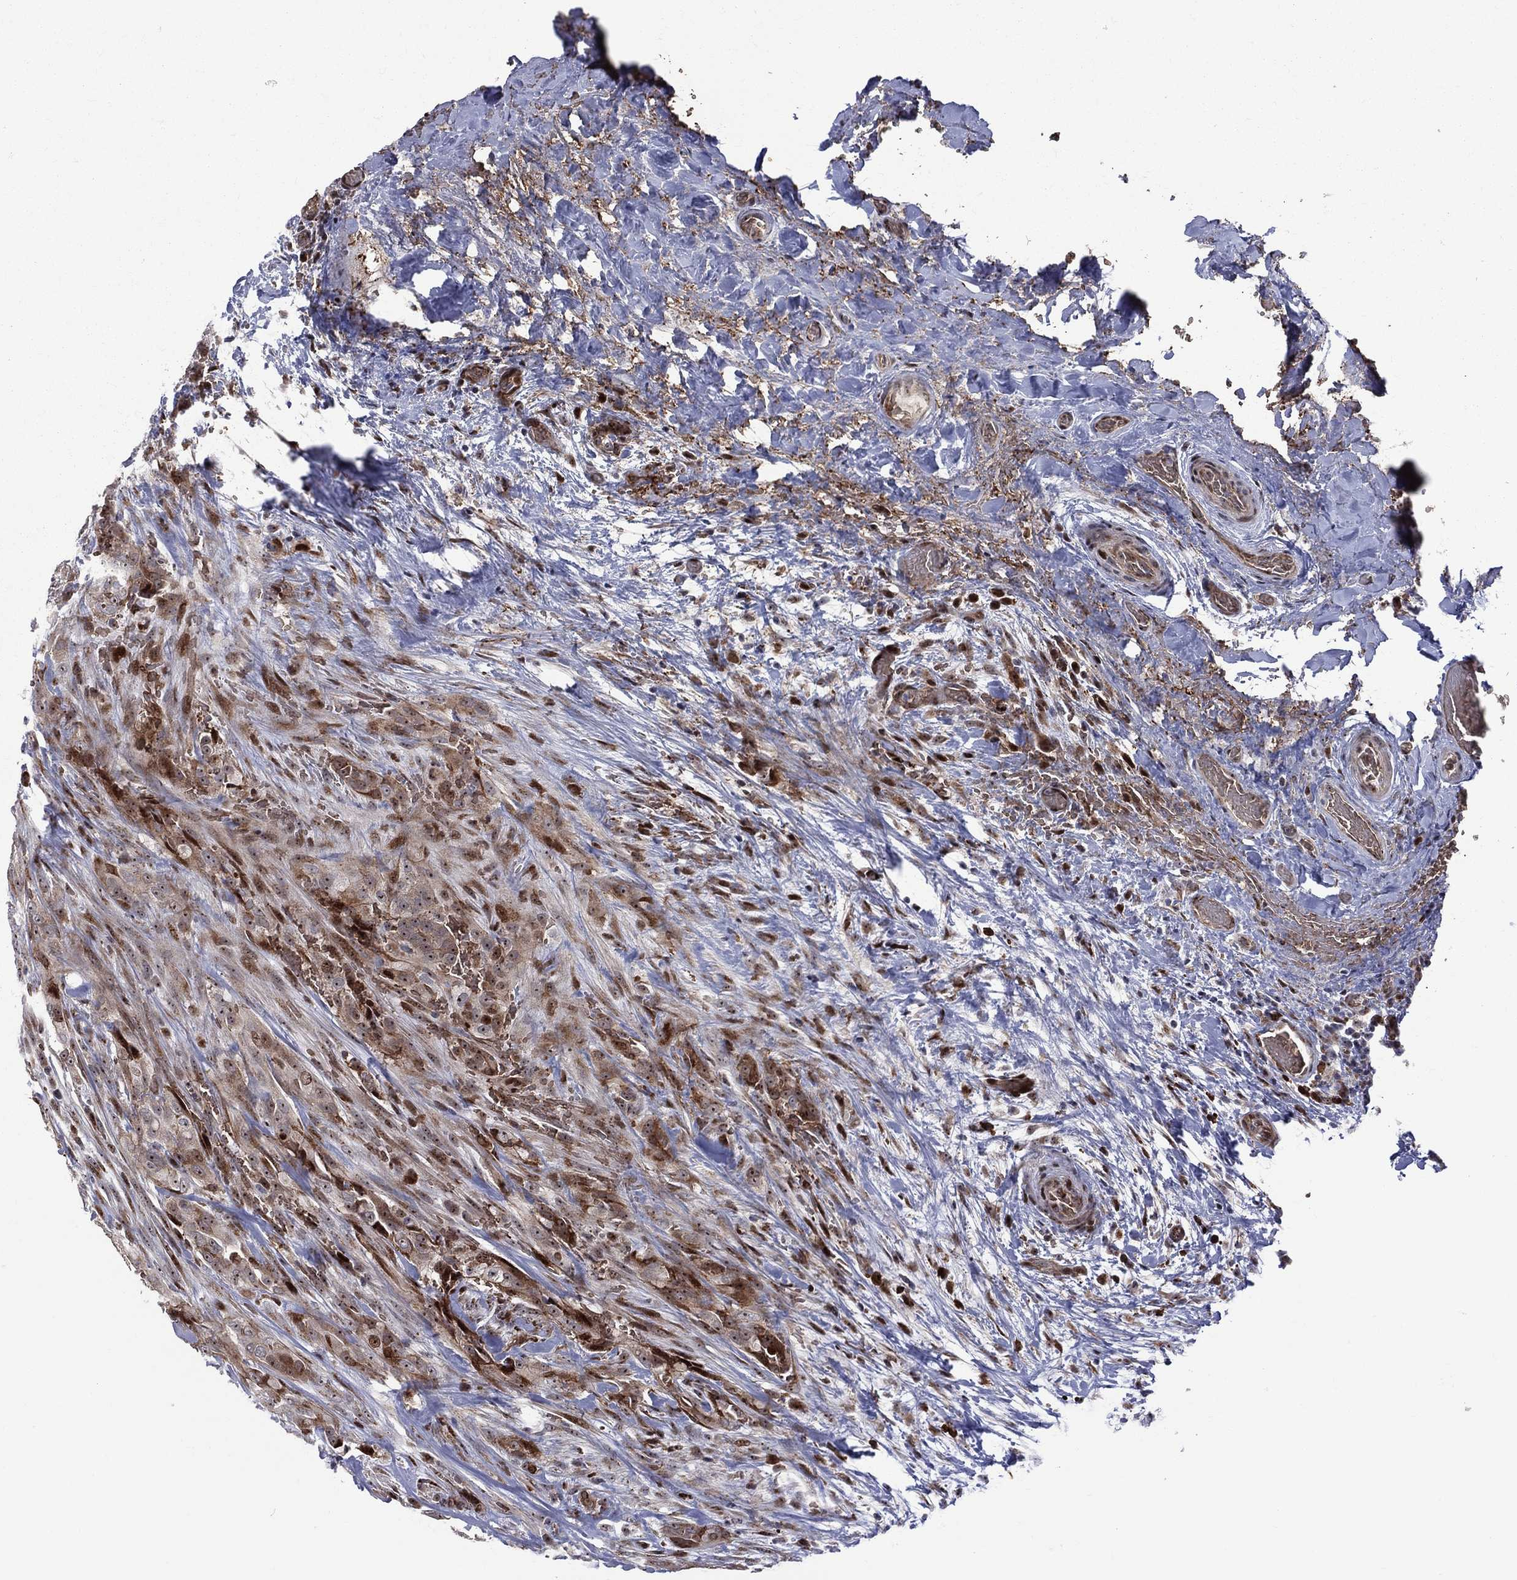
{"staining": {"intensity": "strong", "quantity": "25%-75%", "location": "cytoplasmic/membranous,nuclear"}, "tissue": "thyroid cancer", "cell_type": "Tumor cells", "image_type": "cancer", "snomed": [{"axis": "morphology", "description": "Papillary adenocarcinoma, NOS"}, {"axis": "topography", "description": "Thyroid gland"}], "caption": "Strong cytoplasmic/membranous and nuclear positivity for a protein is present in about 25%-75% of tumor cells of thyroid cancer using immunohistochemistry (IHC).", "gene": "VHL", "patient": {"sex": "male", "age": 61}}